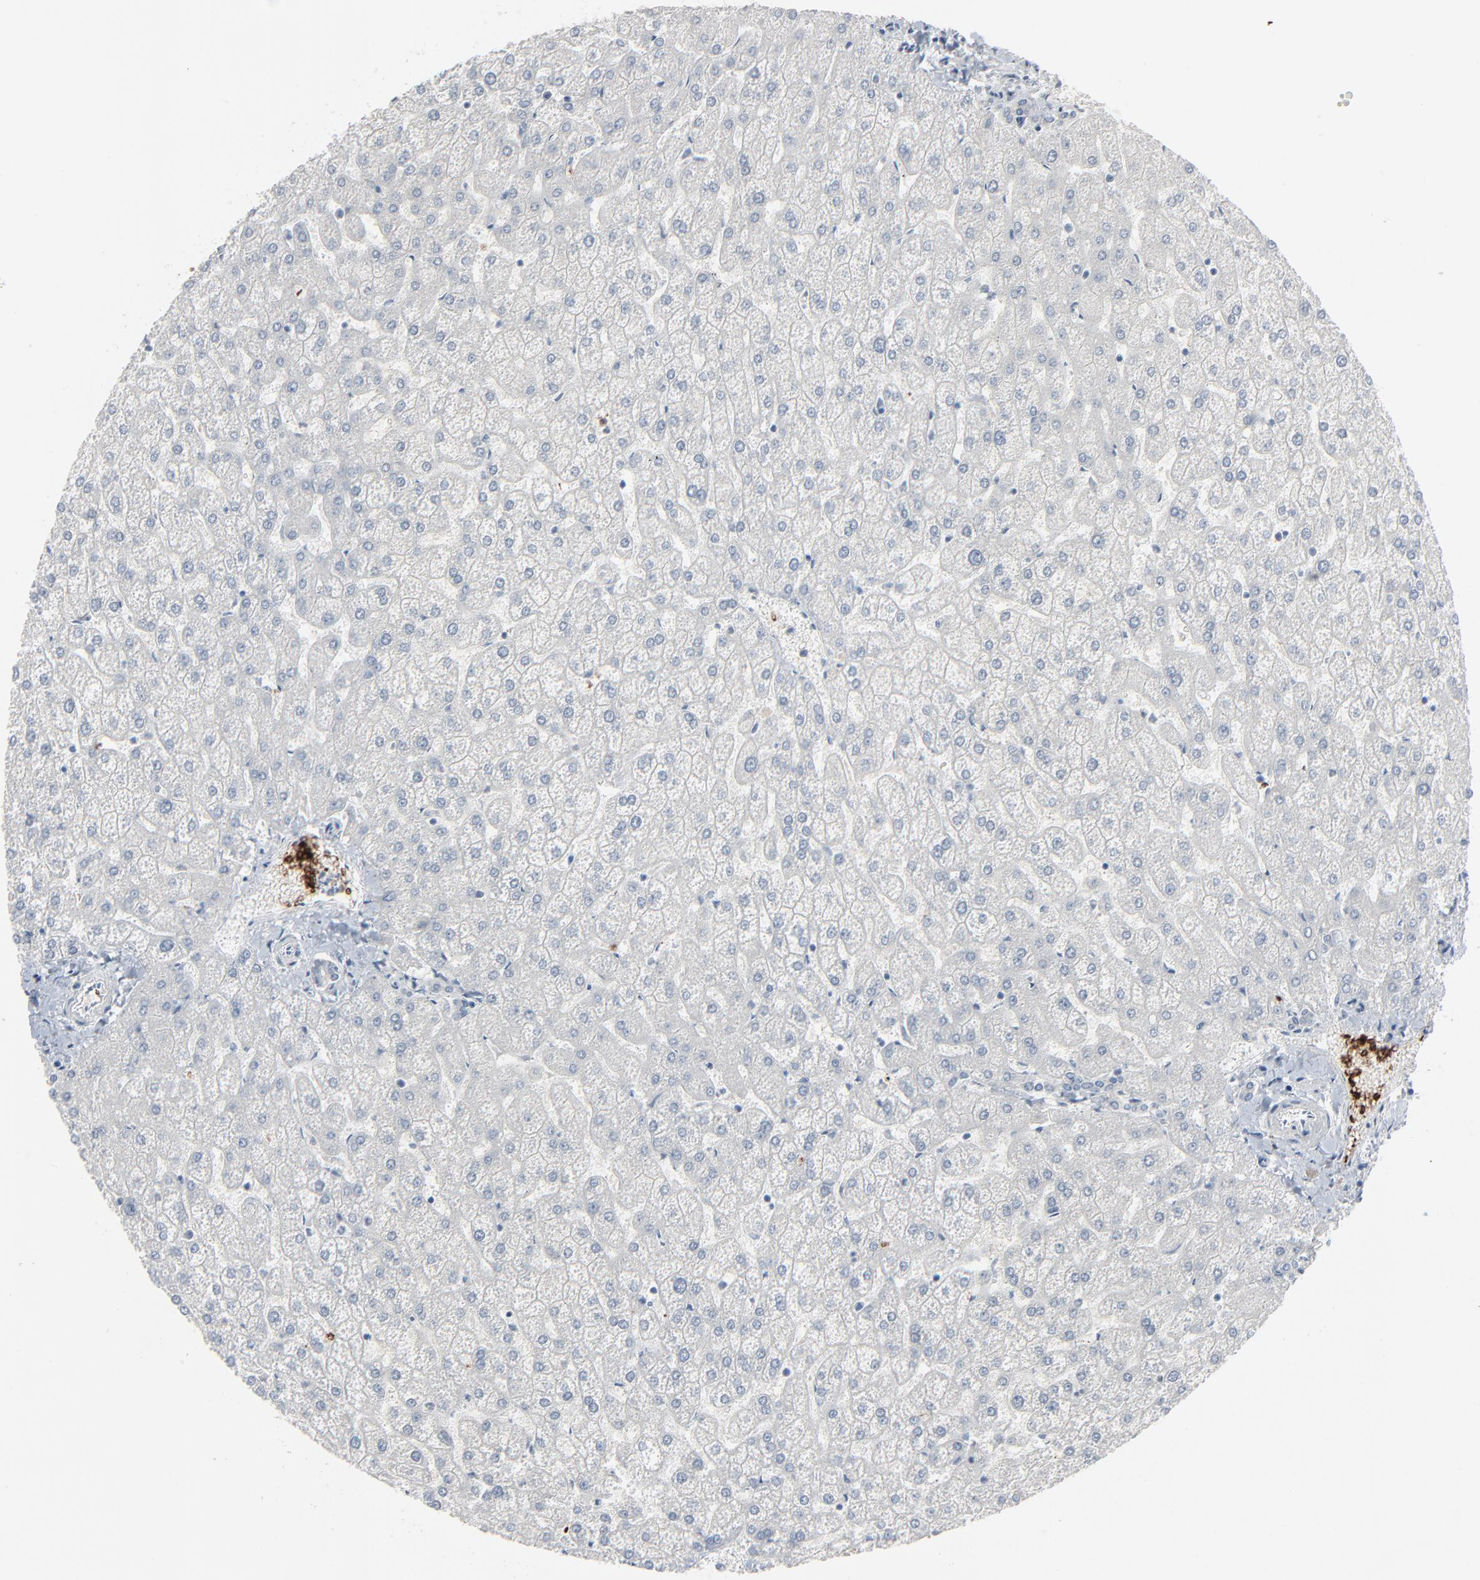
{"staining": {"intensity": "negative", "quantity": "none", "location": "none"}, "tissue": "liver", "cell_type": "Cholangiocytes", "image_type": "normal", "snomed": [{"axis": "morphology", "description": "Normal tissue, NOS"}, {"axis": "topography", "description": "Liver"}], "caption": "Cholangiocytes show no significant positivity in normal liver. (Stains: DAB immunohistochemistry (IHC) with hematoxylin counter stain, Microscopy: brightfield microscopy at high magnification).", "gene": "SAGE1", "patient": {"sex": "female", "age": 32}}